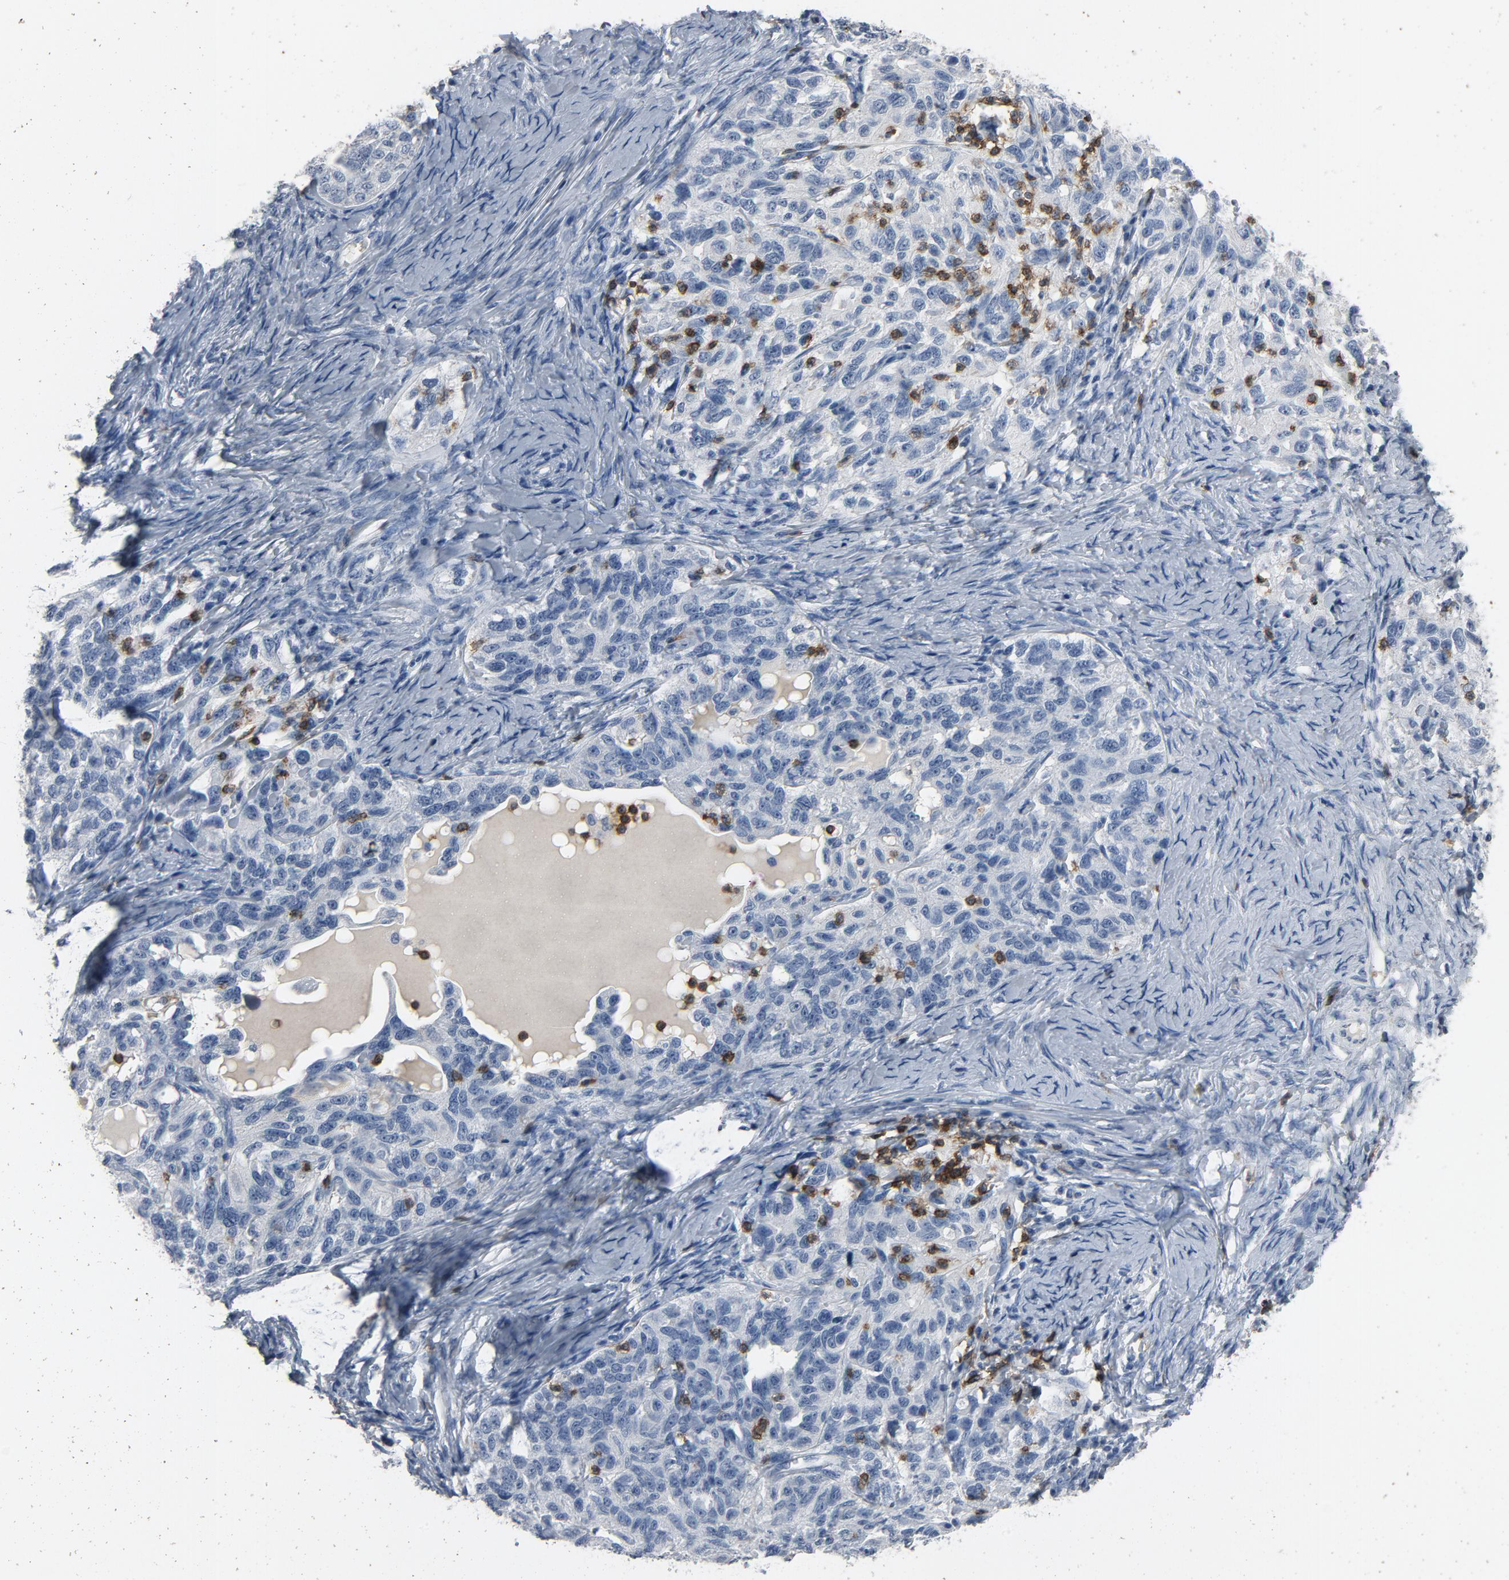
{"staining": {"intensity": "negative", "quantity": "none", "location": "none"}, "tissue": "ovarian cancer", "cell_type": "Tumor cells", "image_type": "cancer", "snomed": [{"axis": "morphology", "description": "Cystadenocarcinoma, serous, NOS"}, {"axis": "topography", "description": "Ovary"}], "caption": "Tumor cells are negative for protein expression in human ovarian cancer (serous cystadenocarcinoma). (Stains: DAB immunohistochemistry (IHC) with hematoxylin counter stain, Microscopy: brightfield microscopy at high magnification).", "gene": "LCK", "patient": {"sex": "female", "age": 82}}